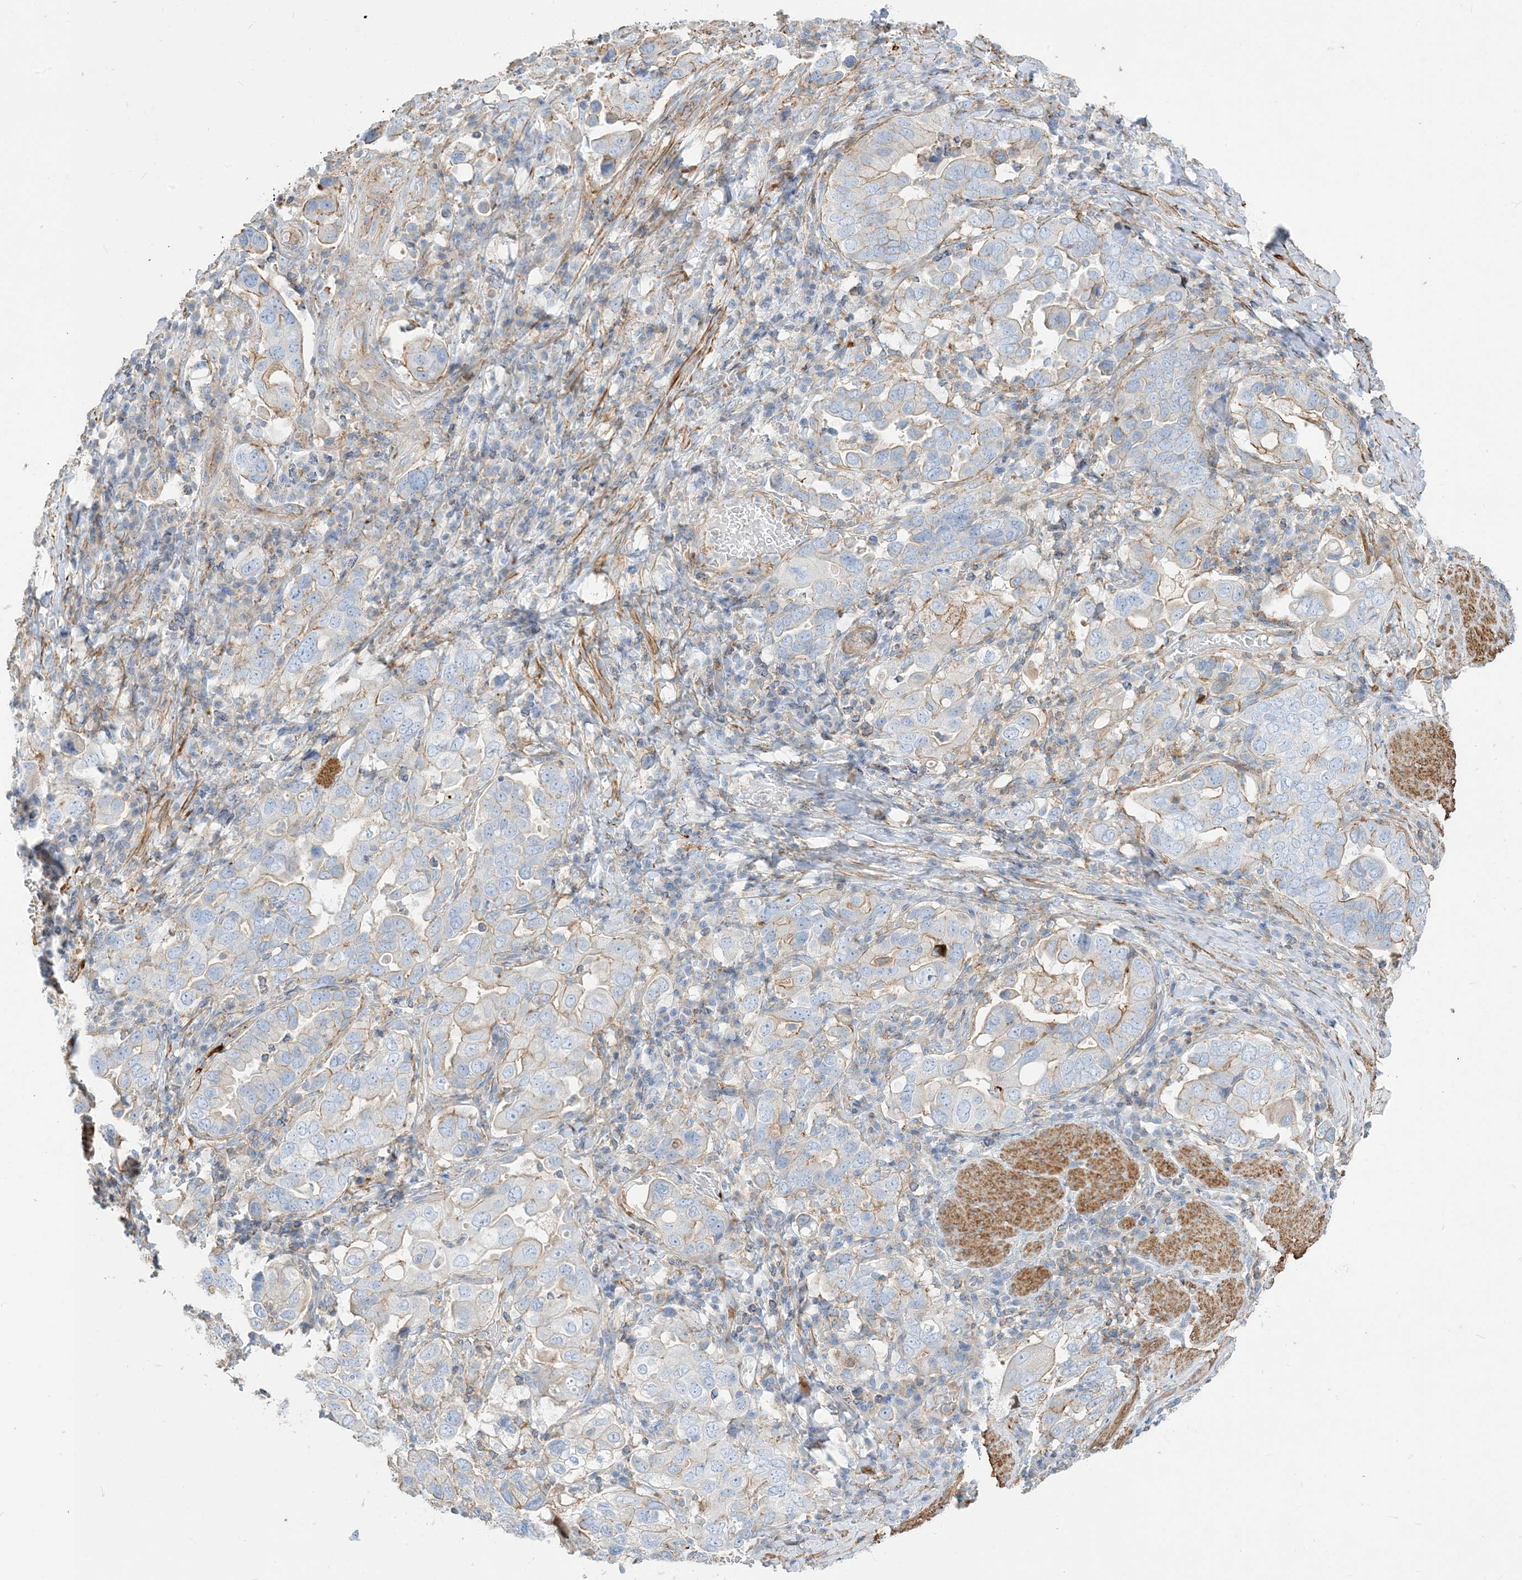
{"staining": {"intensity": "weak", "quantity": "<25%", "location": "cytoplasmic/membranous"}, "tissue": "stomach cancer", "cell_type": "Tumor cells", "image_type": "cancer", "snomed": [{"axis": "morphology", "description": "Adenocarcinoma, NOS"}, {"axis": "topography", "description": "Stomach, upper"}], "caption": "IHC micrograph of stomach adenocarcinoma stained for a protein (brown), which reveals no expression in tumor cells.", "gene": "GTF3C2", "patient": {"sex": "male", "age": 62}}